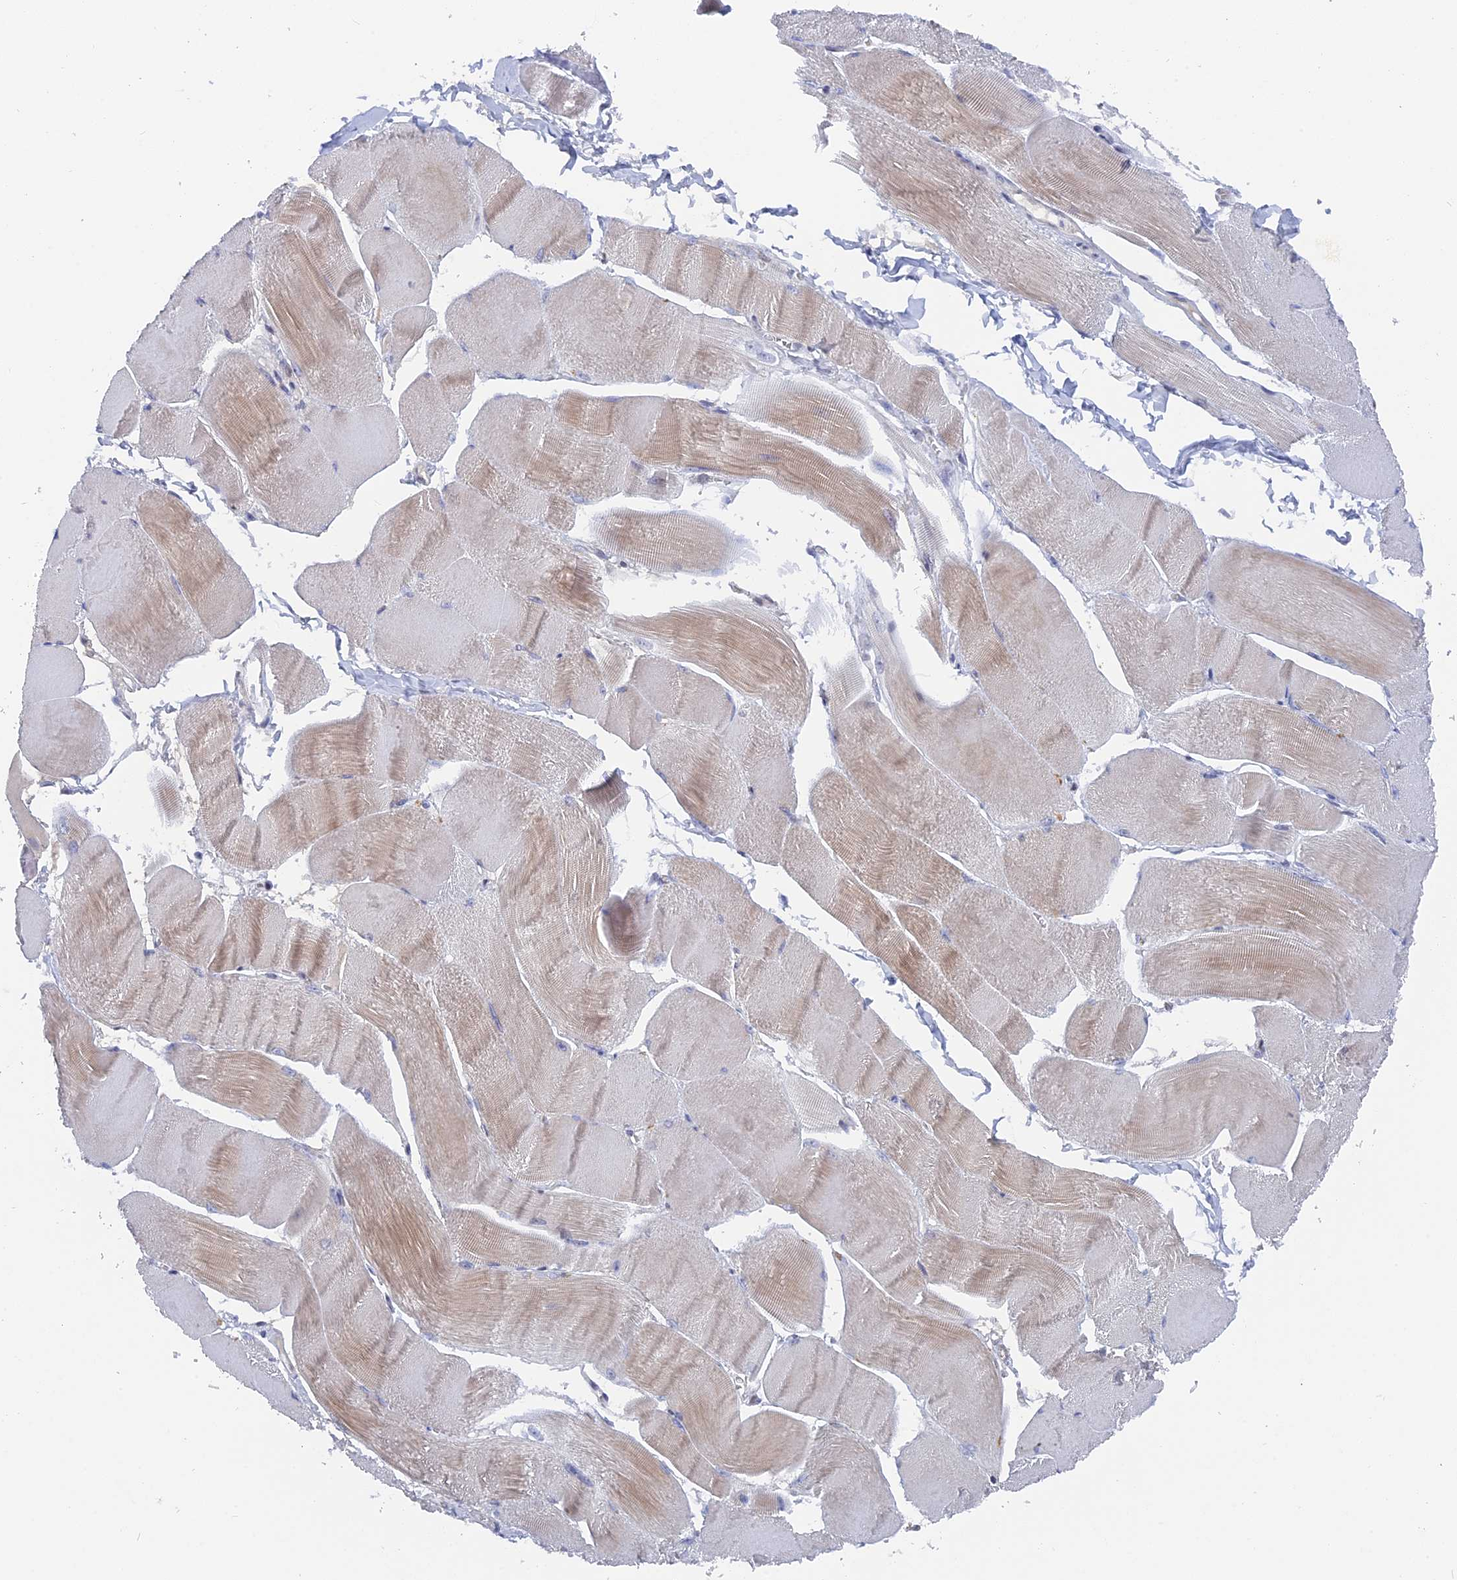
{"staining": {"intensity": "moderate", "quantity": "25%-75%", "location": "cytoplasmic/membranous"}, "tissue": "skeletal muscle", "cell_type": "Myocytes", "image_type": "normal", "snomed": [{"axis": "morphology", "description": "Normal tissue, NOS"}, {"axis": "morphology", "description": "Basal cell carcinoma"}, {"axis": "topography", "description": "Skeletal muscle"}], "caption": "Moderate cytoplasmic/membranous positivity is present in approximately 25%-75% of myocytes in unremarkable skeletal muscle.", "gene": "BRD2", "patient": {"sex": "female", "age": 64}}